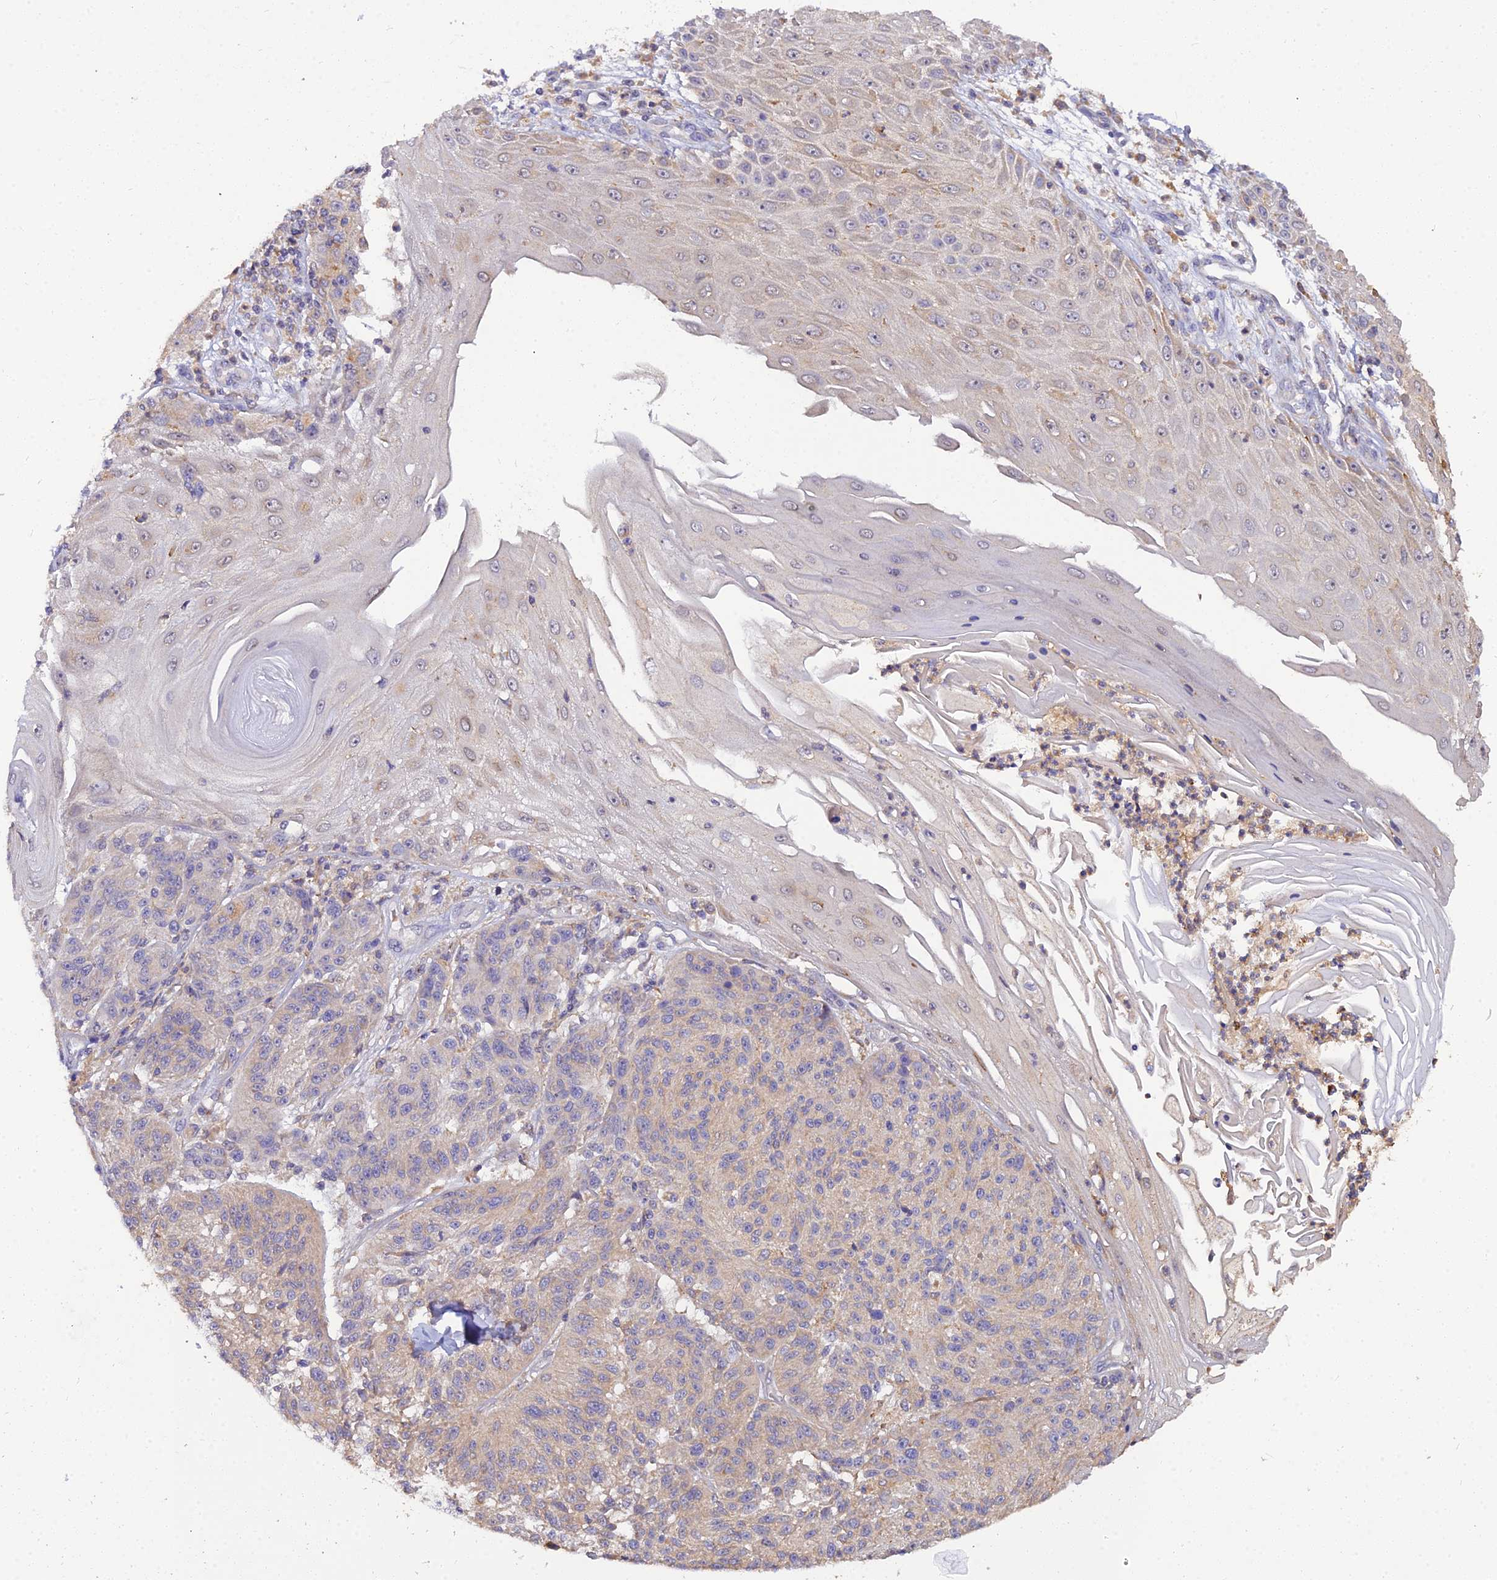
{"staining": {"intensity": "weak", "quantity": "25%-75%", "location": "cytoplasmic/membranous"}, "tissue": "melanoma", "cell_type": "Tumor cells", "image_type": "cancer", "snomed": [{"axis": "morphology", "description": "Malignant melanoma, NOS"}, {"axis": "topography", "description": "Skin"}], "caption": "Immunohistochemical staining of malignant melanoma displays low levels of weak cytoplasmic/membranous protein positivity in approximately 25%-75% of tumor cells. The protein is stained brown, and the nuclei are stained in blue (DAB IHC with brightfield microscopy, high magnification).", "gene": "ARL8B", "patient": {"sex": "male", "age": 53}}